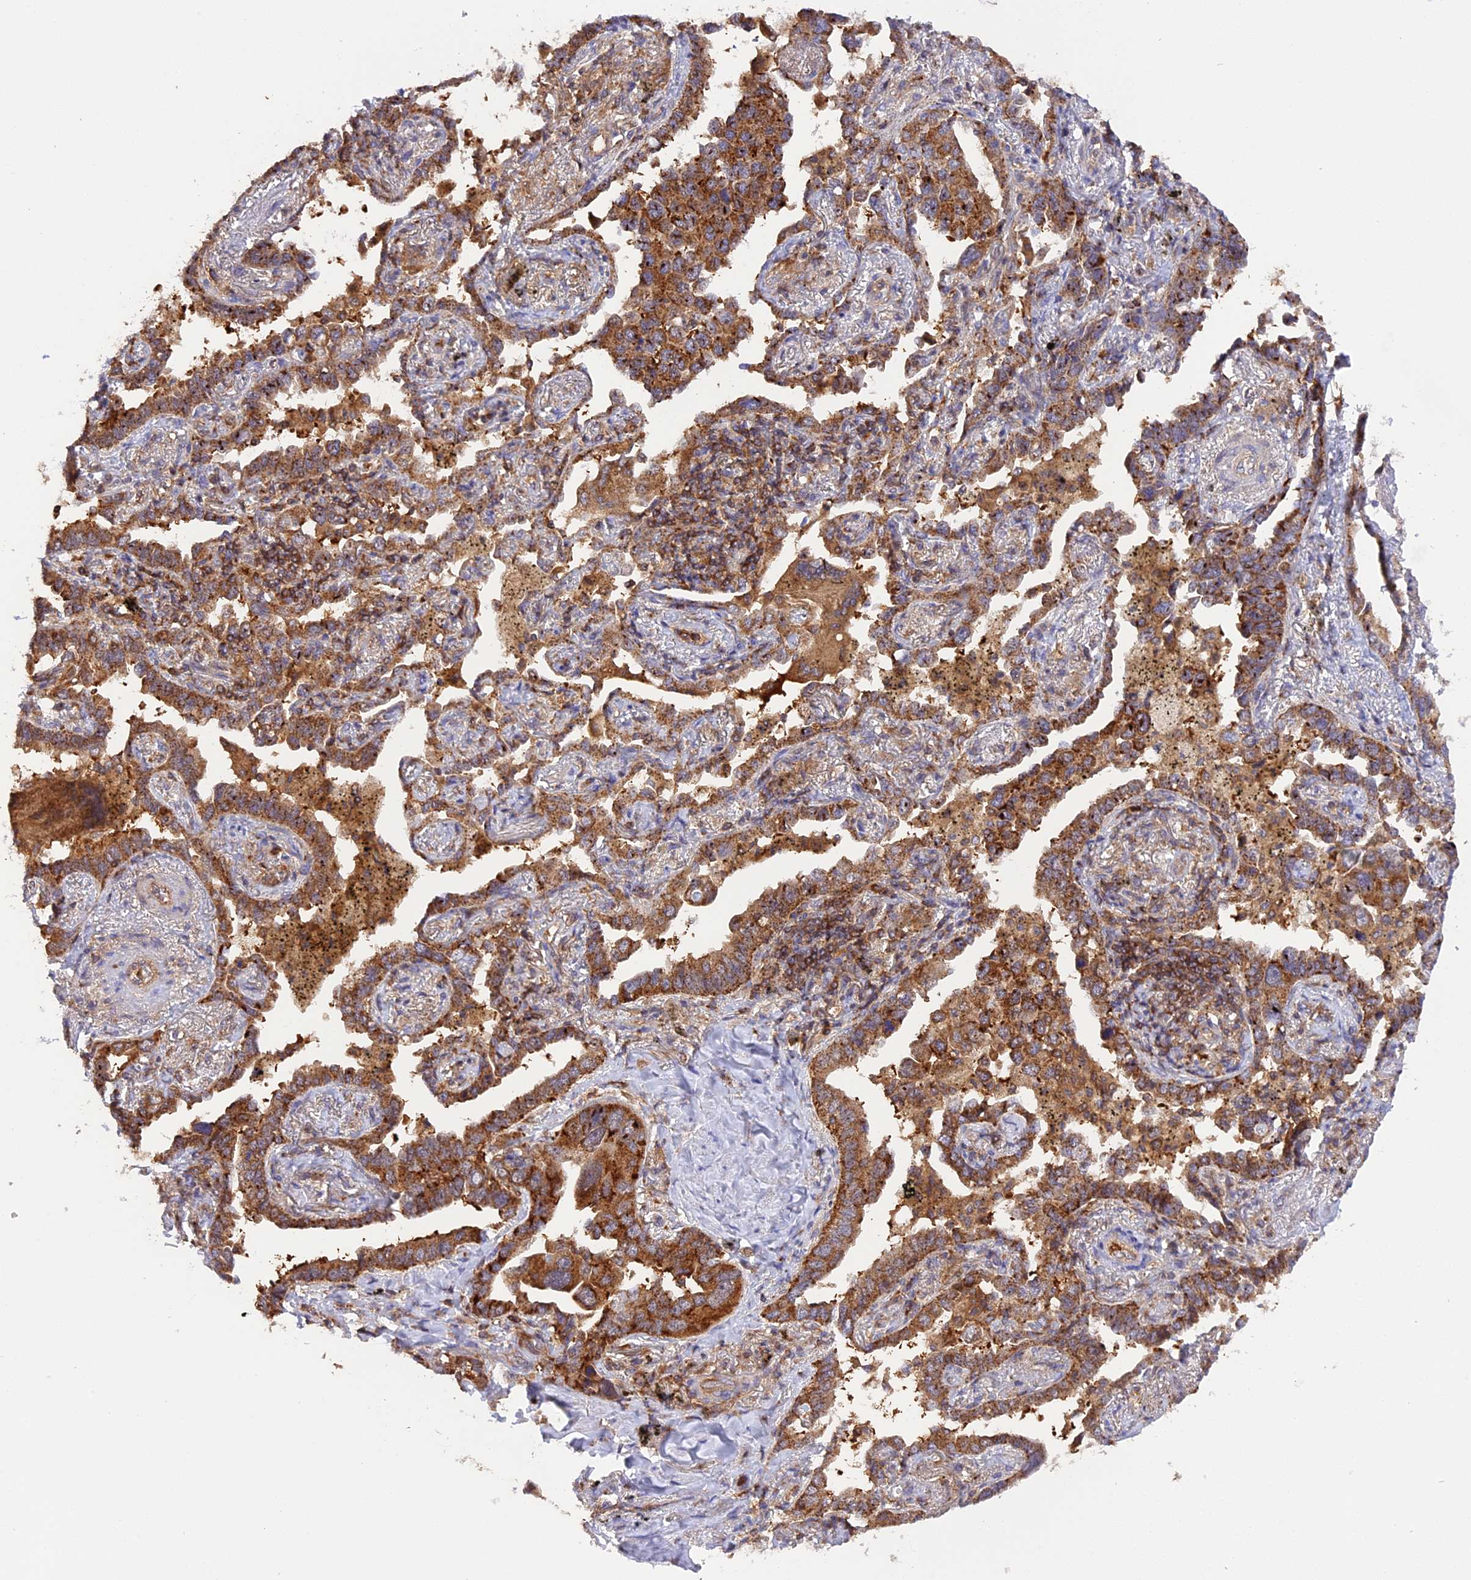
{"staining": {"intensity": "moderate", "quantity": ">75%", "location": "cytoplasmic/membranous"}, "tissue": "lung cancer", "cell_type": "Tumor cells", "image_type": "cancer", "snomed": [{"axis": "morphology", "description": "Adenocarcinoma, NOS"}, {"axis": "topography", "description": "Lung"}], "caption": "Adenocarcinoma (lung) tissue shows moderate cytoplasmic/membranous staining in approximately >75% of tumor cells", "gene": "PEX3", "patient": {"sex": "male", "age": 67}}